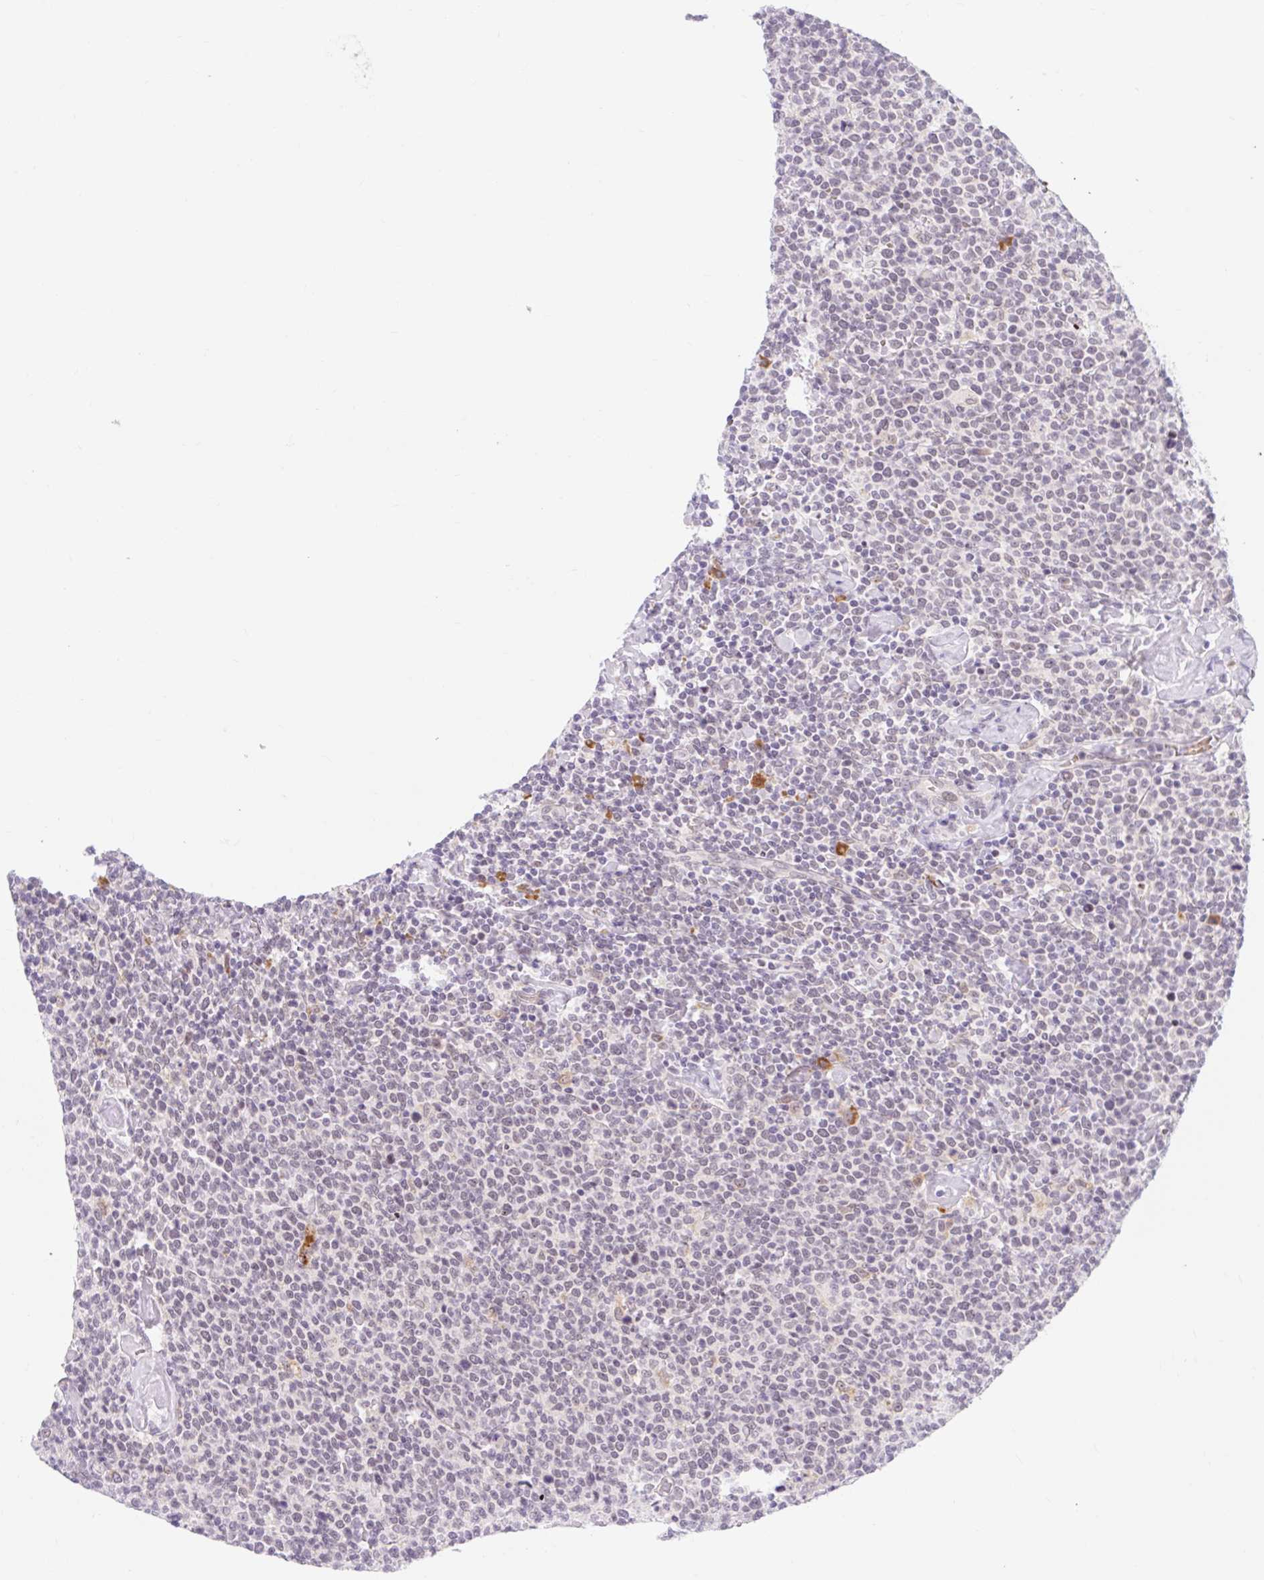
{"staining": {"intensity": "negative", "quantity": "none", "location": "none"}, "tissue": "lymphoma", "cell_type": "Tumor cells", "image_type": "cancer", "snomed": [{"axis": "morphology", "description": "Malignant lymphoma, non-Hodgkin's type, High grade"}, {"axis": "topography", "description": "Lymph node"}], "caption": "This is an immunohistochemistry (IHC) histopathology image of lymphoma. There is no expression in tumor cells.", "gene": "SRSF10", "patient": {"sex": "male", "age": 61}}